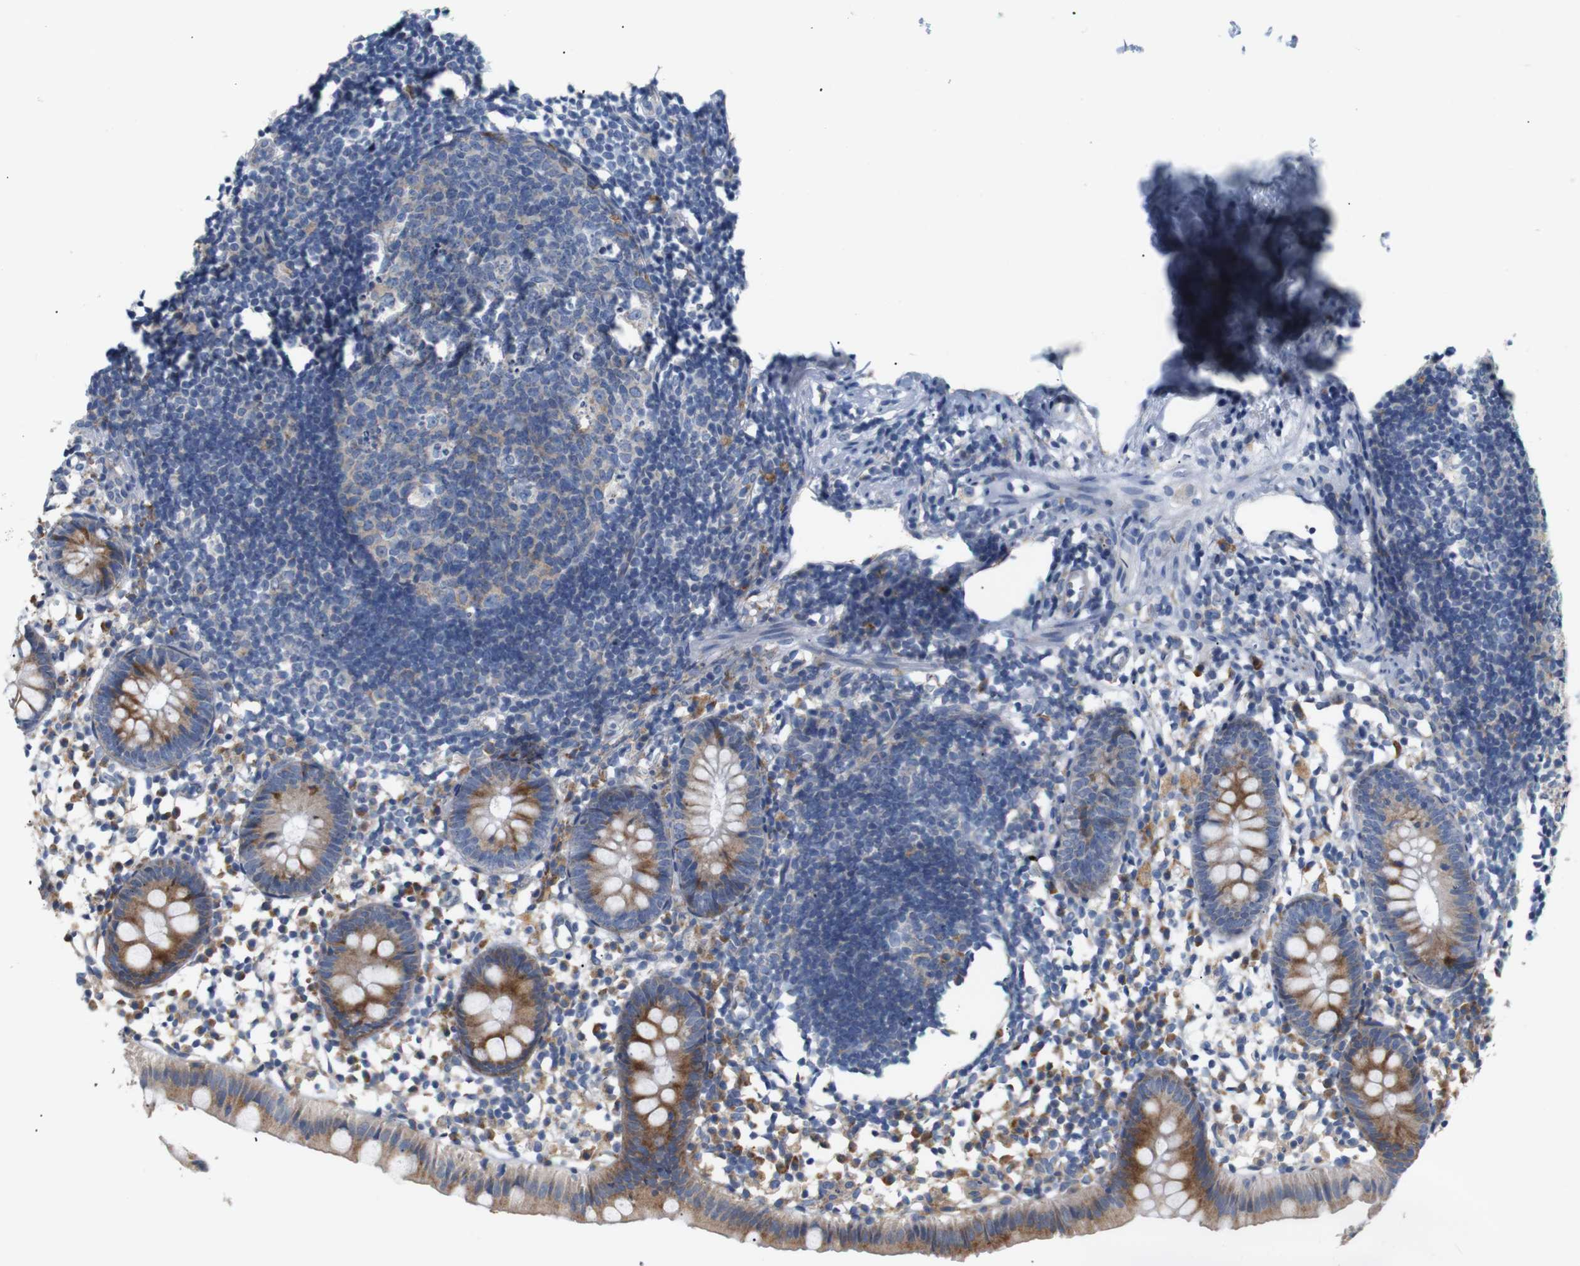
{"staining": {"intensity": "moderate", "quantity": ">75%", "location": "cytoplasmic/membranous"}, "tissue": "appendix", "cell_type": "Glandular cells", "image_type": "normal", "snomed": [{"axis": "morphology", "description": "Normal tissue, NOS"}, {"axis": "topography", "description": "Appendix"}], "caption": "Immunohistochemical staining of unremarkable appendix demonstrates medium levels of moderate cytoplasmic/membranous positivity in about >75% of glandular cells. (DAB = brown stain, brightfield microscopy at high magnification).", "gene": "TRIM5", "patient": {"sex": "female", "age": 20}}